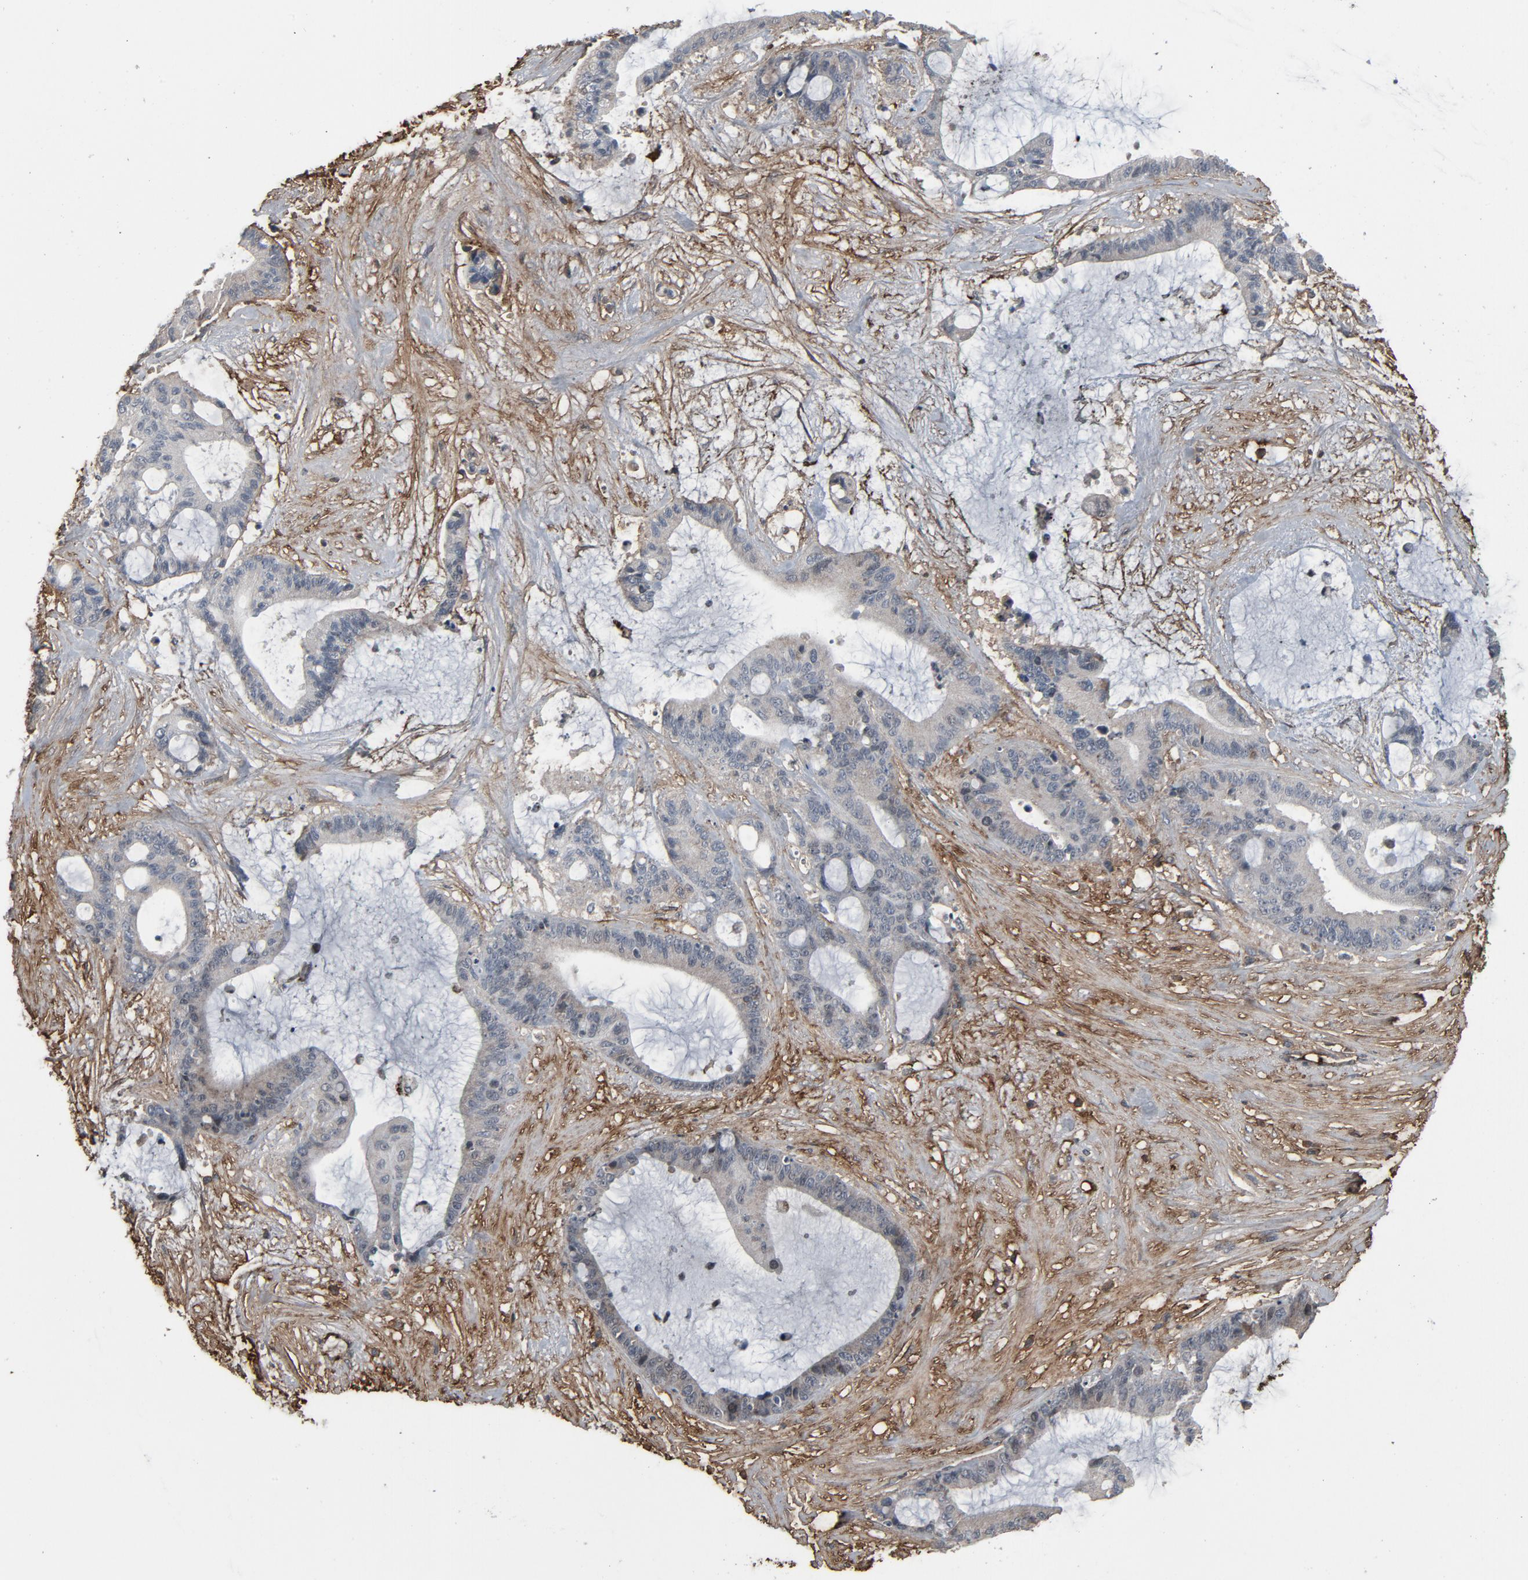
{"staining": {"intensity": "negative", "quantity": "none", "location": "none"}, "tissue": "liver cancer", "cell_type": "Tumor cells", "image_type": "cancer", "snomed": [{"axis": "morphology", "description": "Cholangiocarcinoma"}, {"axis": "topography", "description": "Liver"}], "caption": "Tumor cells show no significant staining in liver cancer.", "gene": "PDZD4", "patient": {"sex": "female", "age": 73}}